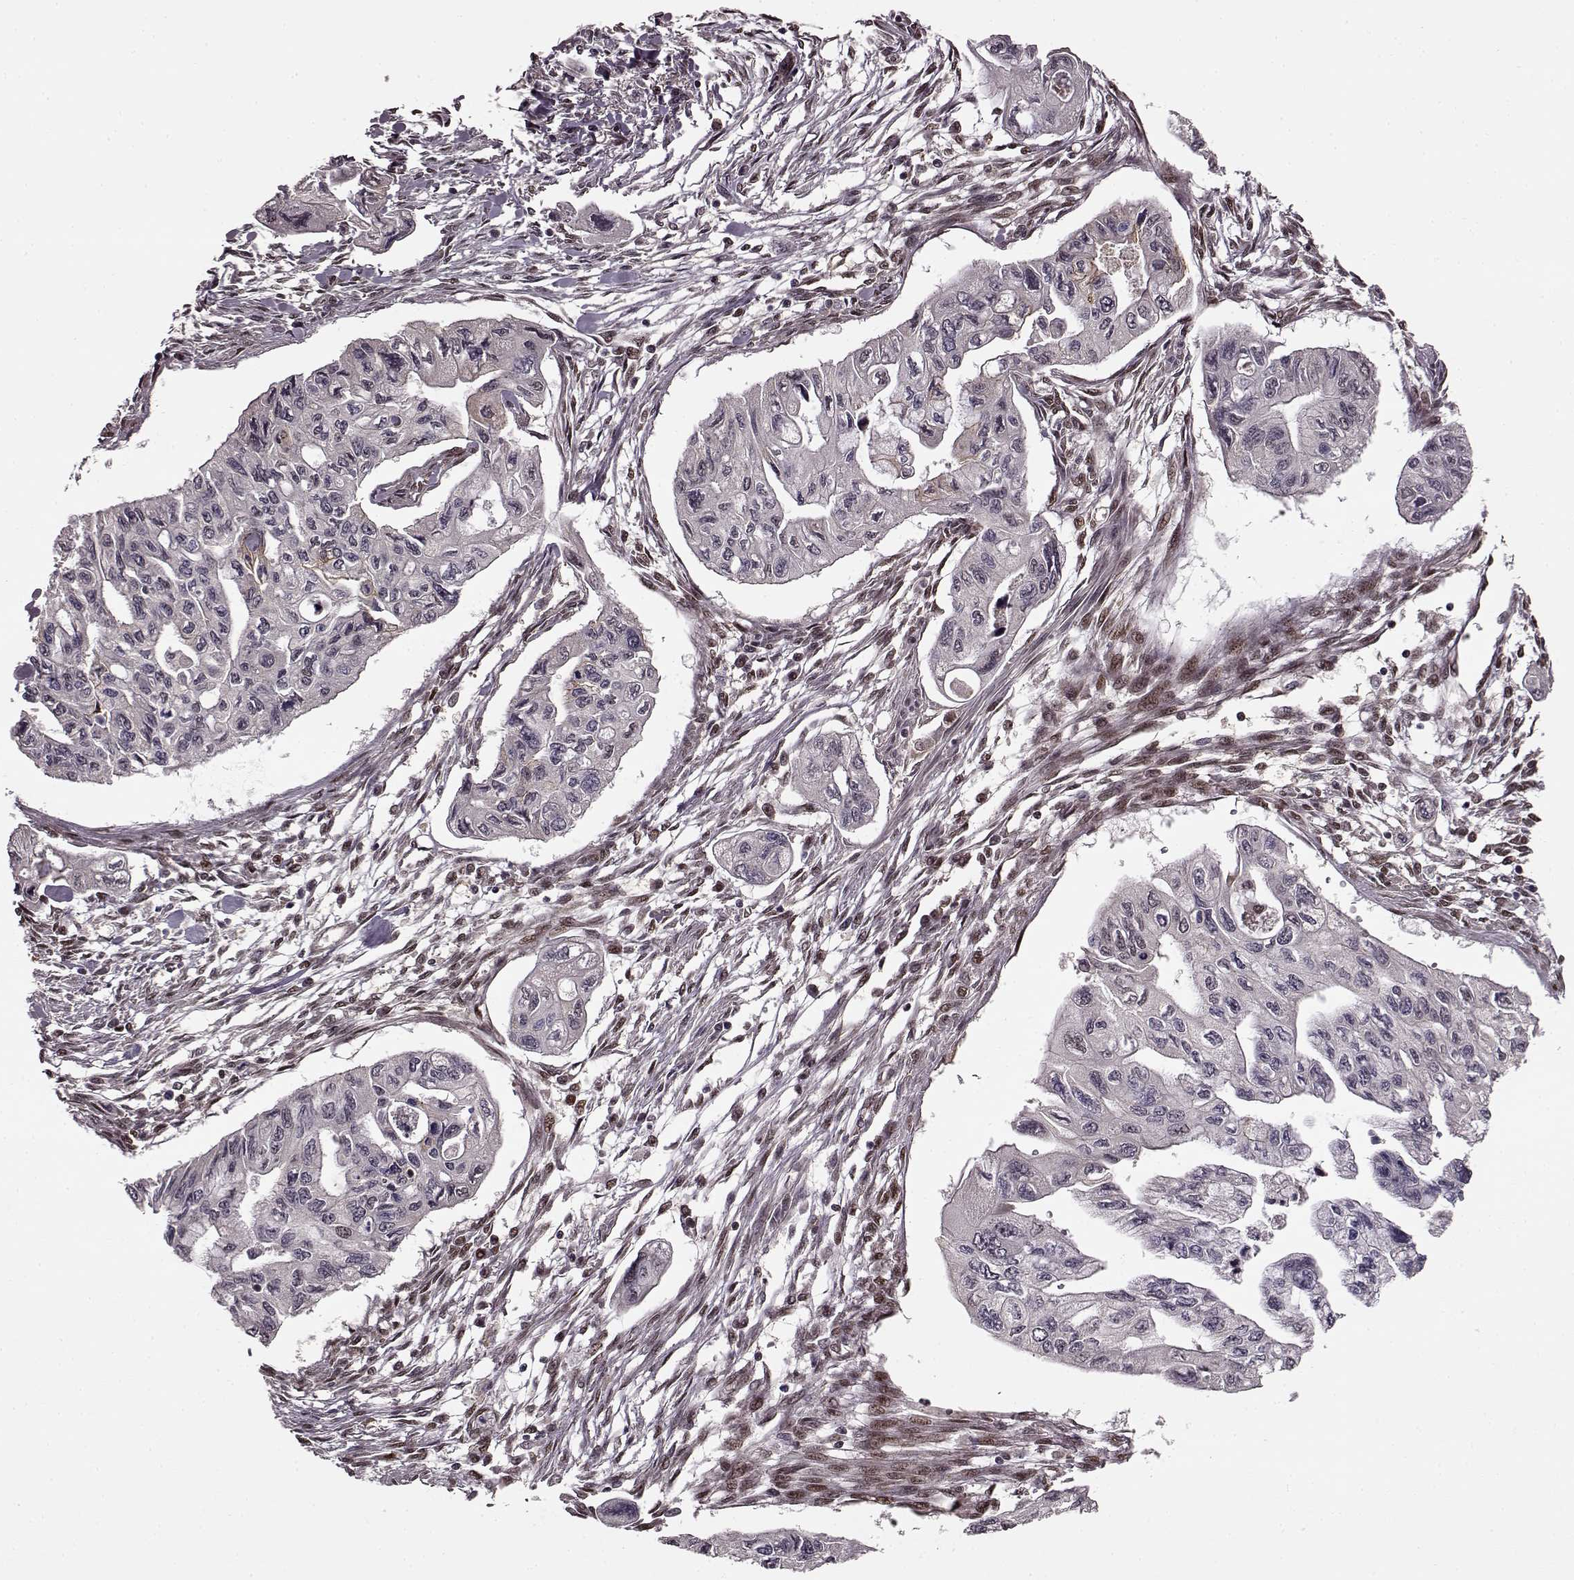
{"staining": {"intensity": "negative", "quantity": "none", "location": "none"}, "tissue": "pancreatic cancer", "cell_type": "Tumor cells", "image_type": "cancer", "snomed": [{"axis": "morphology", "description": "Adenocarcinoma, NOS"}, {"axis": "topography", "description": "Pancreas"}], "caption": "IHC photomicrograph of neoplastic tissue: human pancreatic cancer stained with DAB demonstrates no significant protein positivity in tumor cells.", "gene": "FTO", "patient": {"sex": "female", "age": 76}}